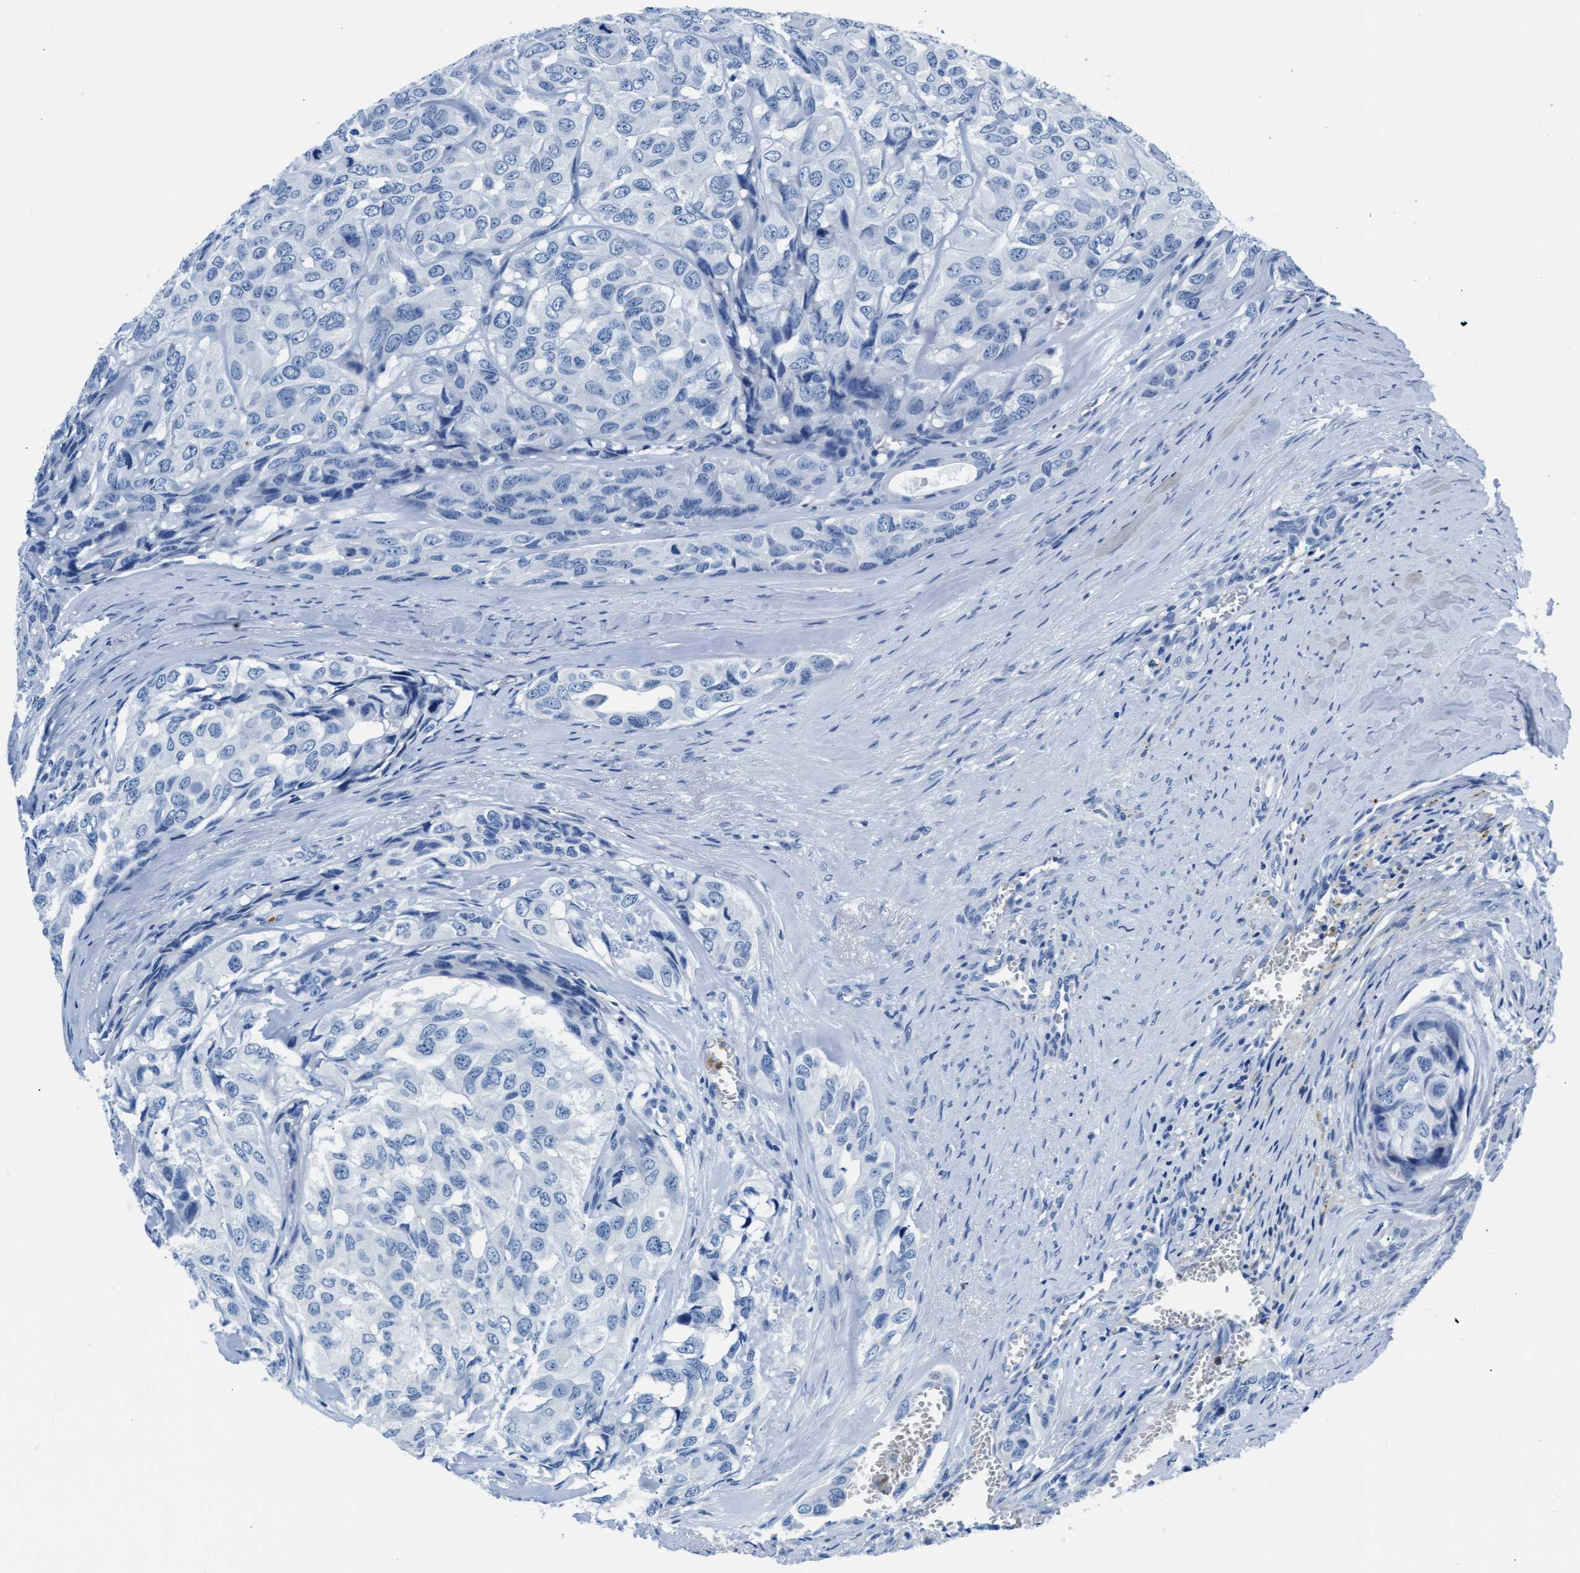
{"staining": {"intensity": "negative", "quantity": "none", "location": "none"}, "tissue": "head and neck cancer", "cell_type": "Tumor cells", "image_type": "cancer", "snomed": [{"axis": "morphology", "description": "Adenocarcinoma, NOS"}, {"axis": "topography", "description": "Salivary gland, NOS"}, {"axis": "topography", "description": "Head-Neck"}], "caption": "There is no significant staining in tumor cells of head and neck cancer (adenocarcinoma). (Immunohistochemistry (ihc), brightfield microscopy, high magnification).", "gene": "MMP8", "patient": {"sex": "female", "age": 76}}